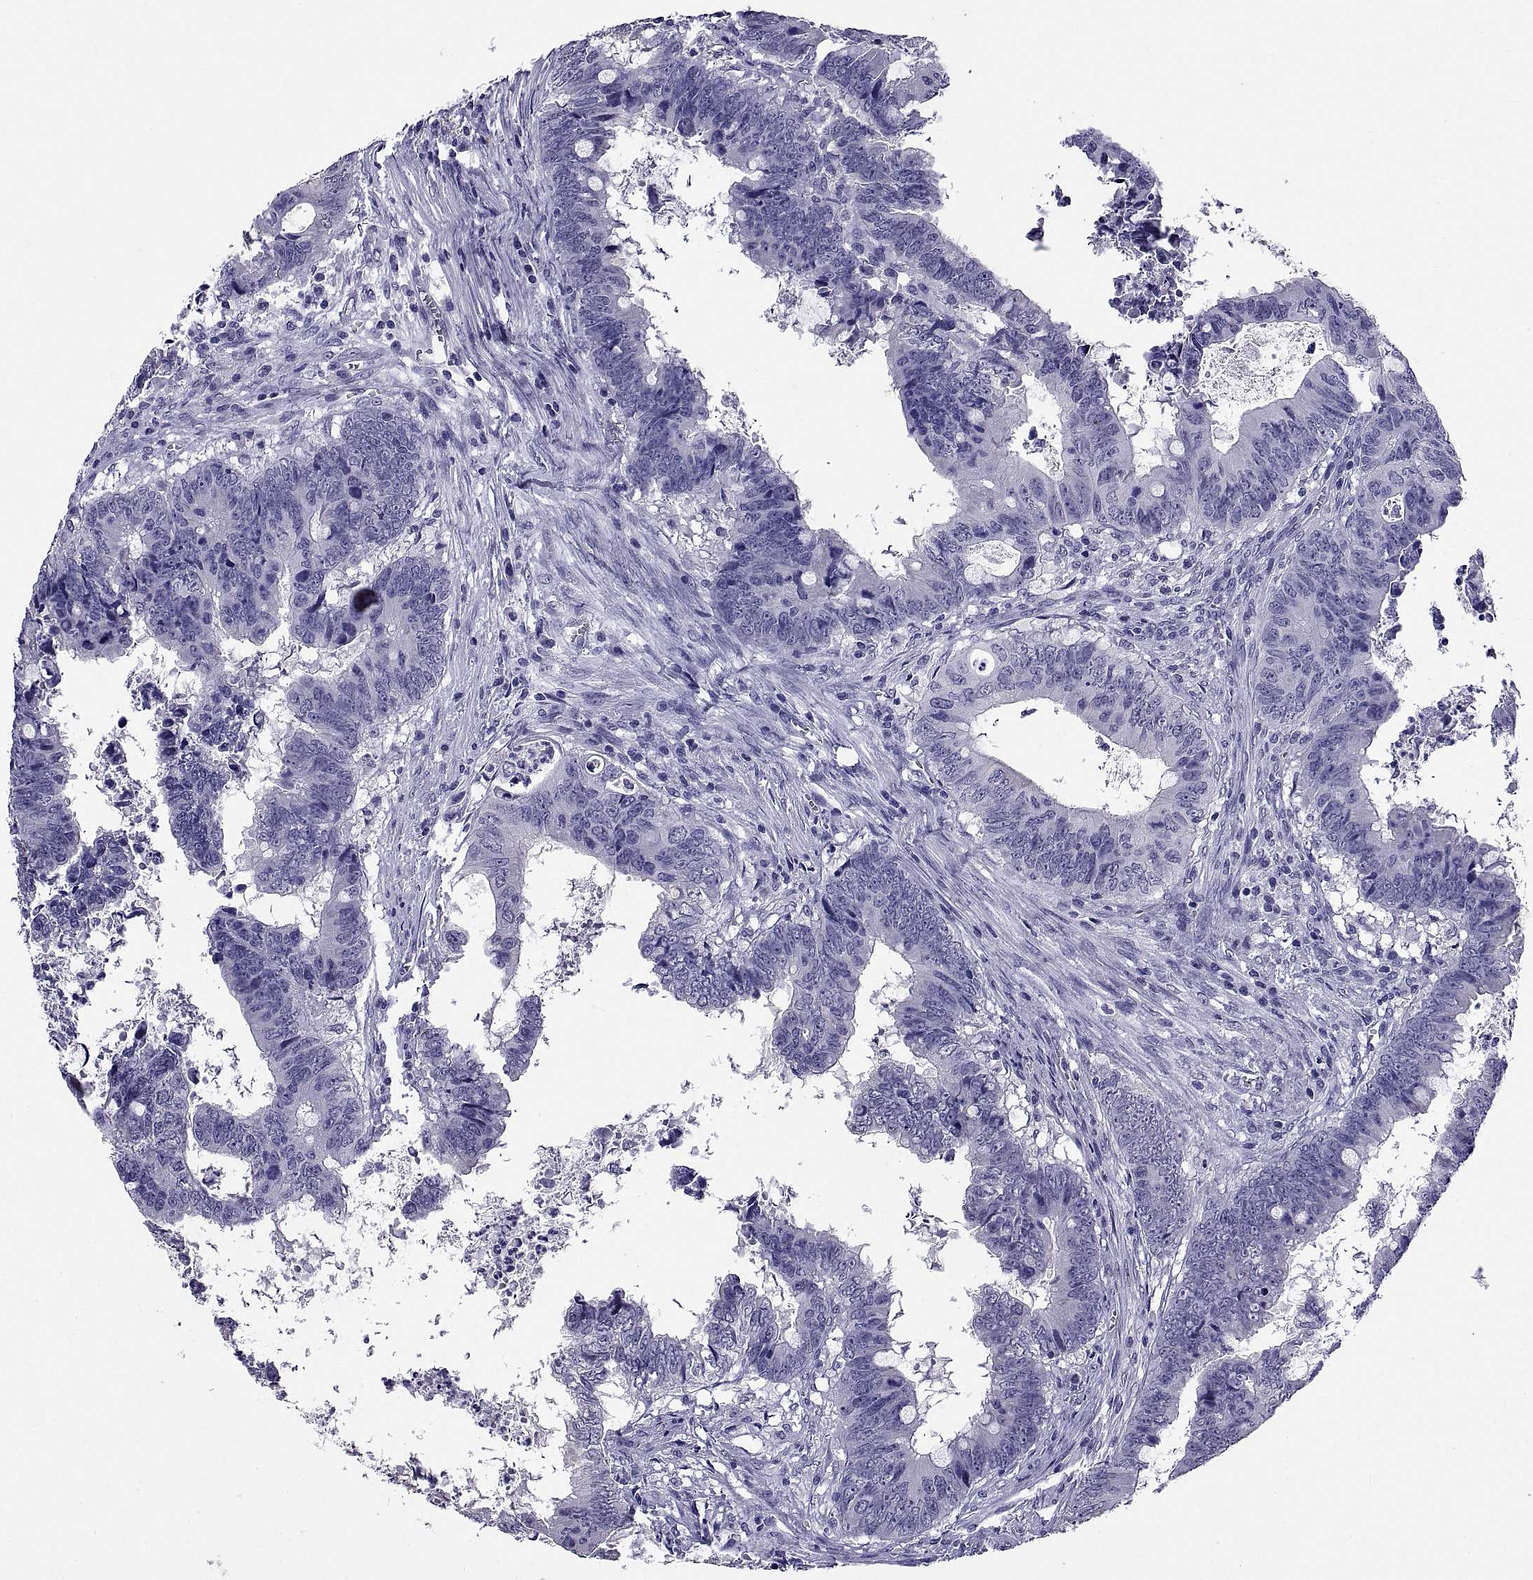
{"staining": {"intensity": "negative", "quantity": "none", "location": "none"}, "tissue": "colorectal cancer", "cell_type": "Tumor cells", "image_type": "cancer", "snomed": [{"axis": "morphology", "description": "Adenocarcinoma, NOS"}, {"axis": "topography", "description": "Colon"}], "caption": "Colorectal adenocarcinoma stained for a protein using immunohistochemistry exhibits no positivity tumor cells.", "gene": "TGFBR3L", "patient": {"sex": "female", "age": 82}}